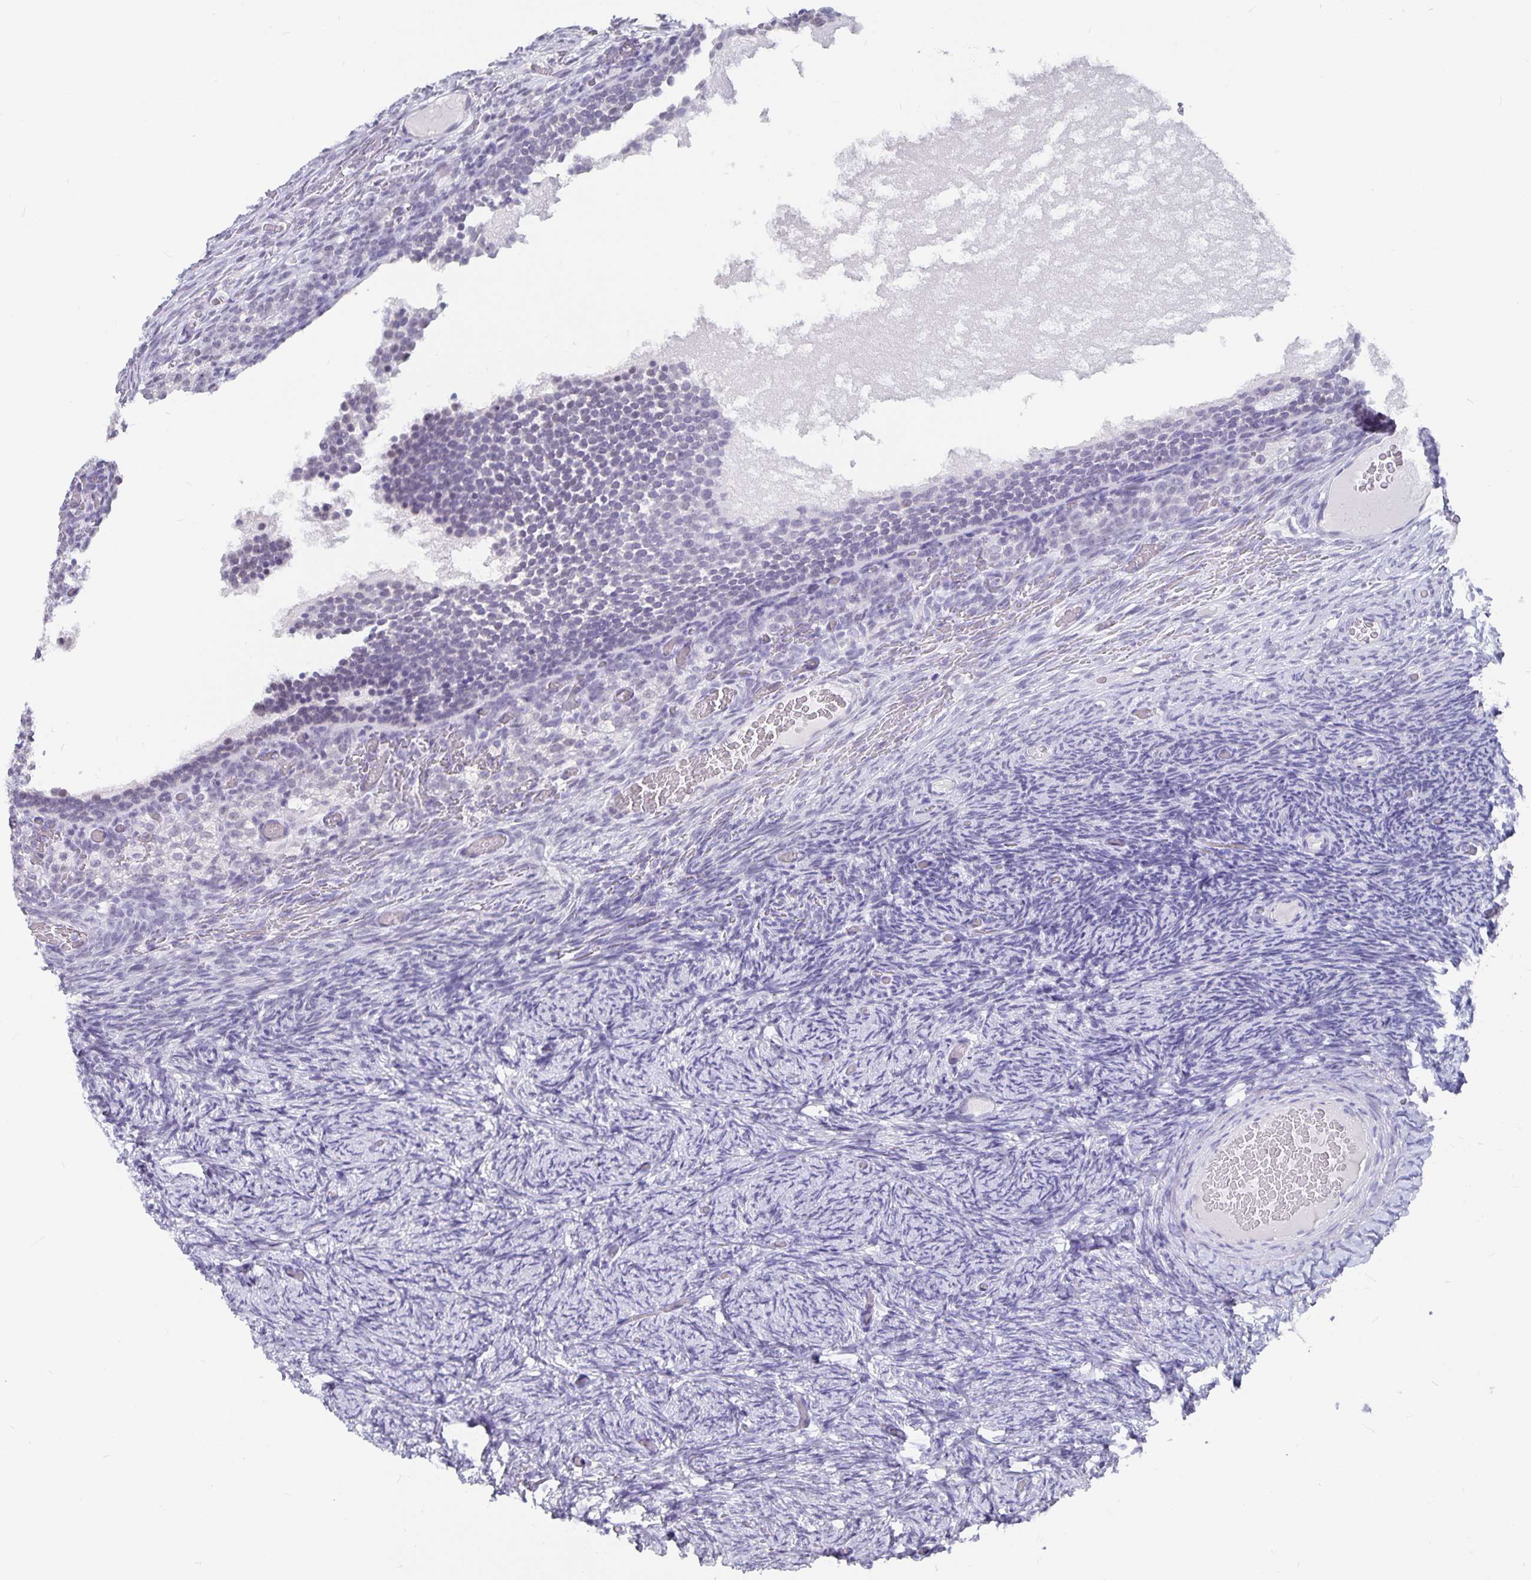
{"staining": {"intensity": "negative", "quantity": "none", "location": "none"}, "tissue": "ovary", "cell_type": "Follicle cells", "image_type": "normal", "snomed": [{"axis": "morphology", "description": "Normal tissue, NOS"}, {"axis": "topography", "description": "Ovary"}], "caption": "This photomicrograph is of benign ovary stained with immunohistochemistry (IHC) to label a protein in brown with the nuclei are counter-stained blue. There is no positivity in follicle cells.", "gene": "OLIG2", "patient": {"sex": "female", "age": 34}}